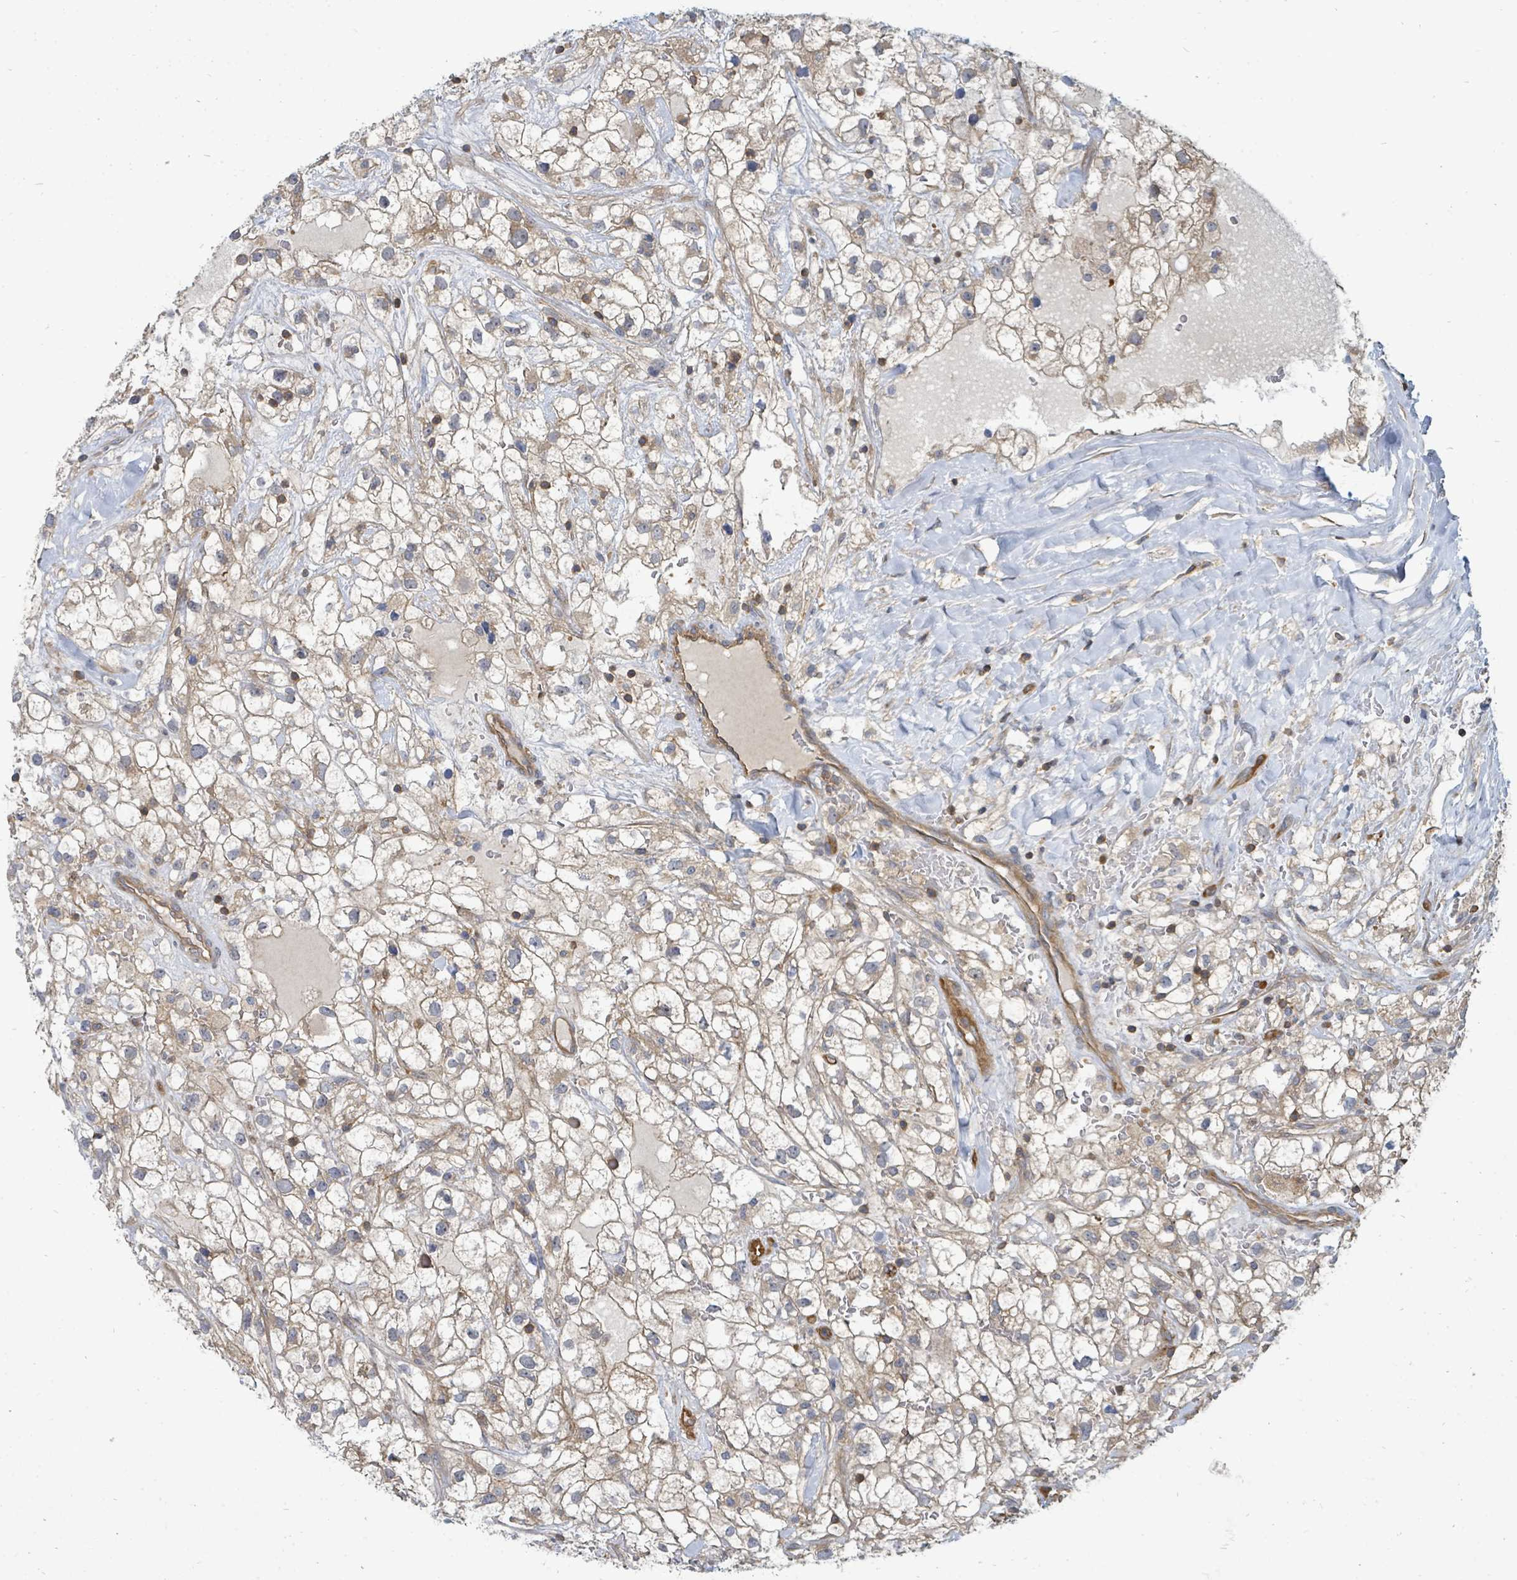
{"staining": {"intensity": "weak", "quantity": ">75%", "location": "cytoplasmic/membranous"}, "tissue": "renal cancer", "cell_type": "Tumor cells", "image_type": "cancer", "snomed": [{"axis": "morphology", "description": "Adenocarcinoma, NOS"}, {"axis": "topography", "description": "Kidney"}], "caption": "Immunohistochemistry (IHC) (DAB (3,3'-diaminobenzidine)) staining of human renal cancer (adenocarcinoma) shows weak cytoplasmic/membranous protein staining in approximately >75% of tumor cells.", "gene": "BOLA2B", "patient": {"sex": "male", "age": 59}}